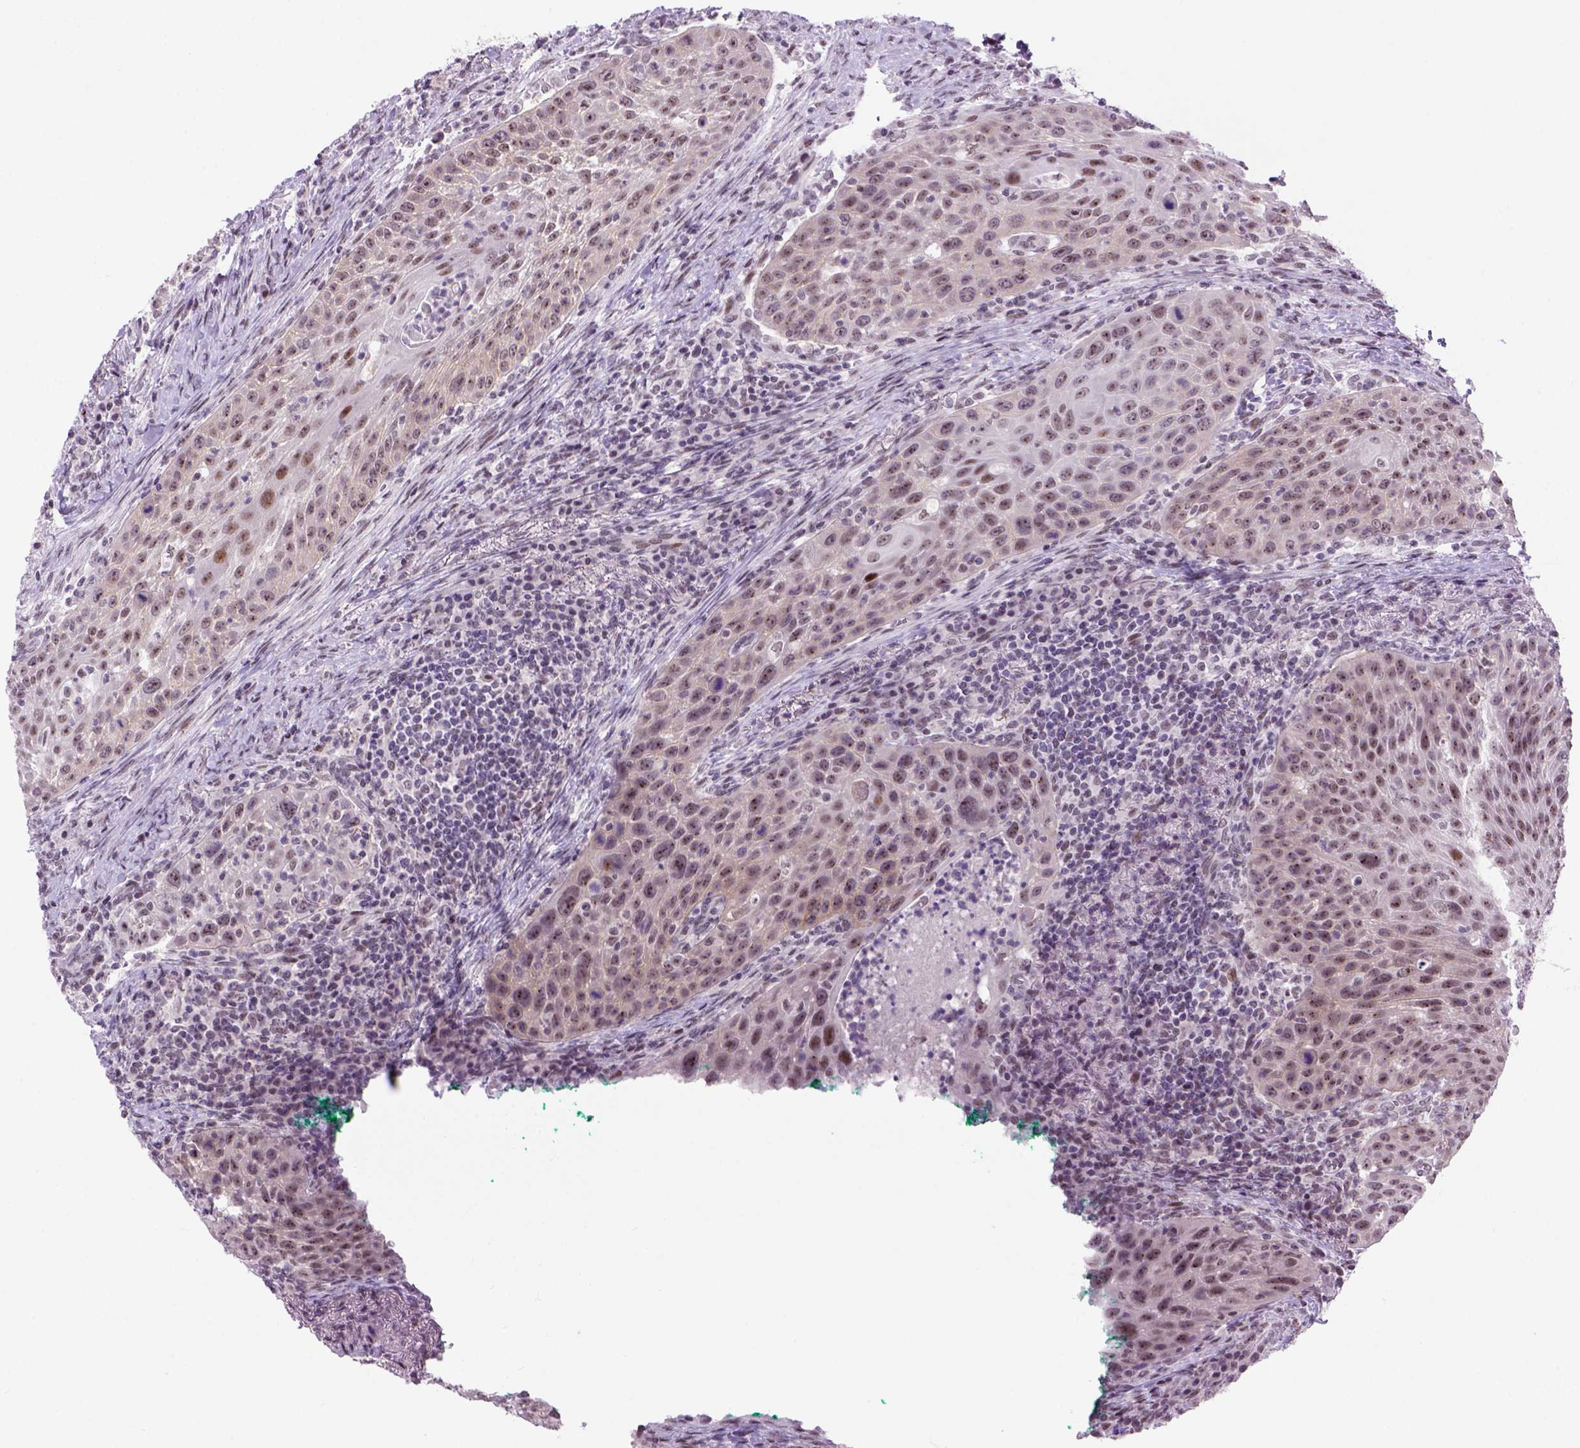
{"staining": {"intensity": "moderate", "quantity": "25%-75%", "location": "nuclear"}, "tissue": "head and neck cancer", "cell_type": "Tumor cells", "image_type": "cancer", "snomed": [{"axis": "morphology", "description": "Squamous cell carcinoma, NOS"}, {"axis": "topography", "description": "Head-Neck"}], "caption": "Moderate nuclear positivity for a protein is present in about 25%-75% of tumor cells of squamous cell carcinoma (head and neck) using immunohistochemistry.", "gene": "TBPL1", "patient": {"sex": "male", "age": 69}}